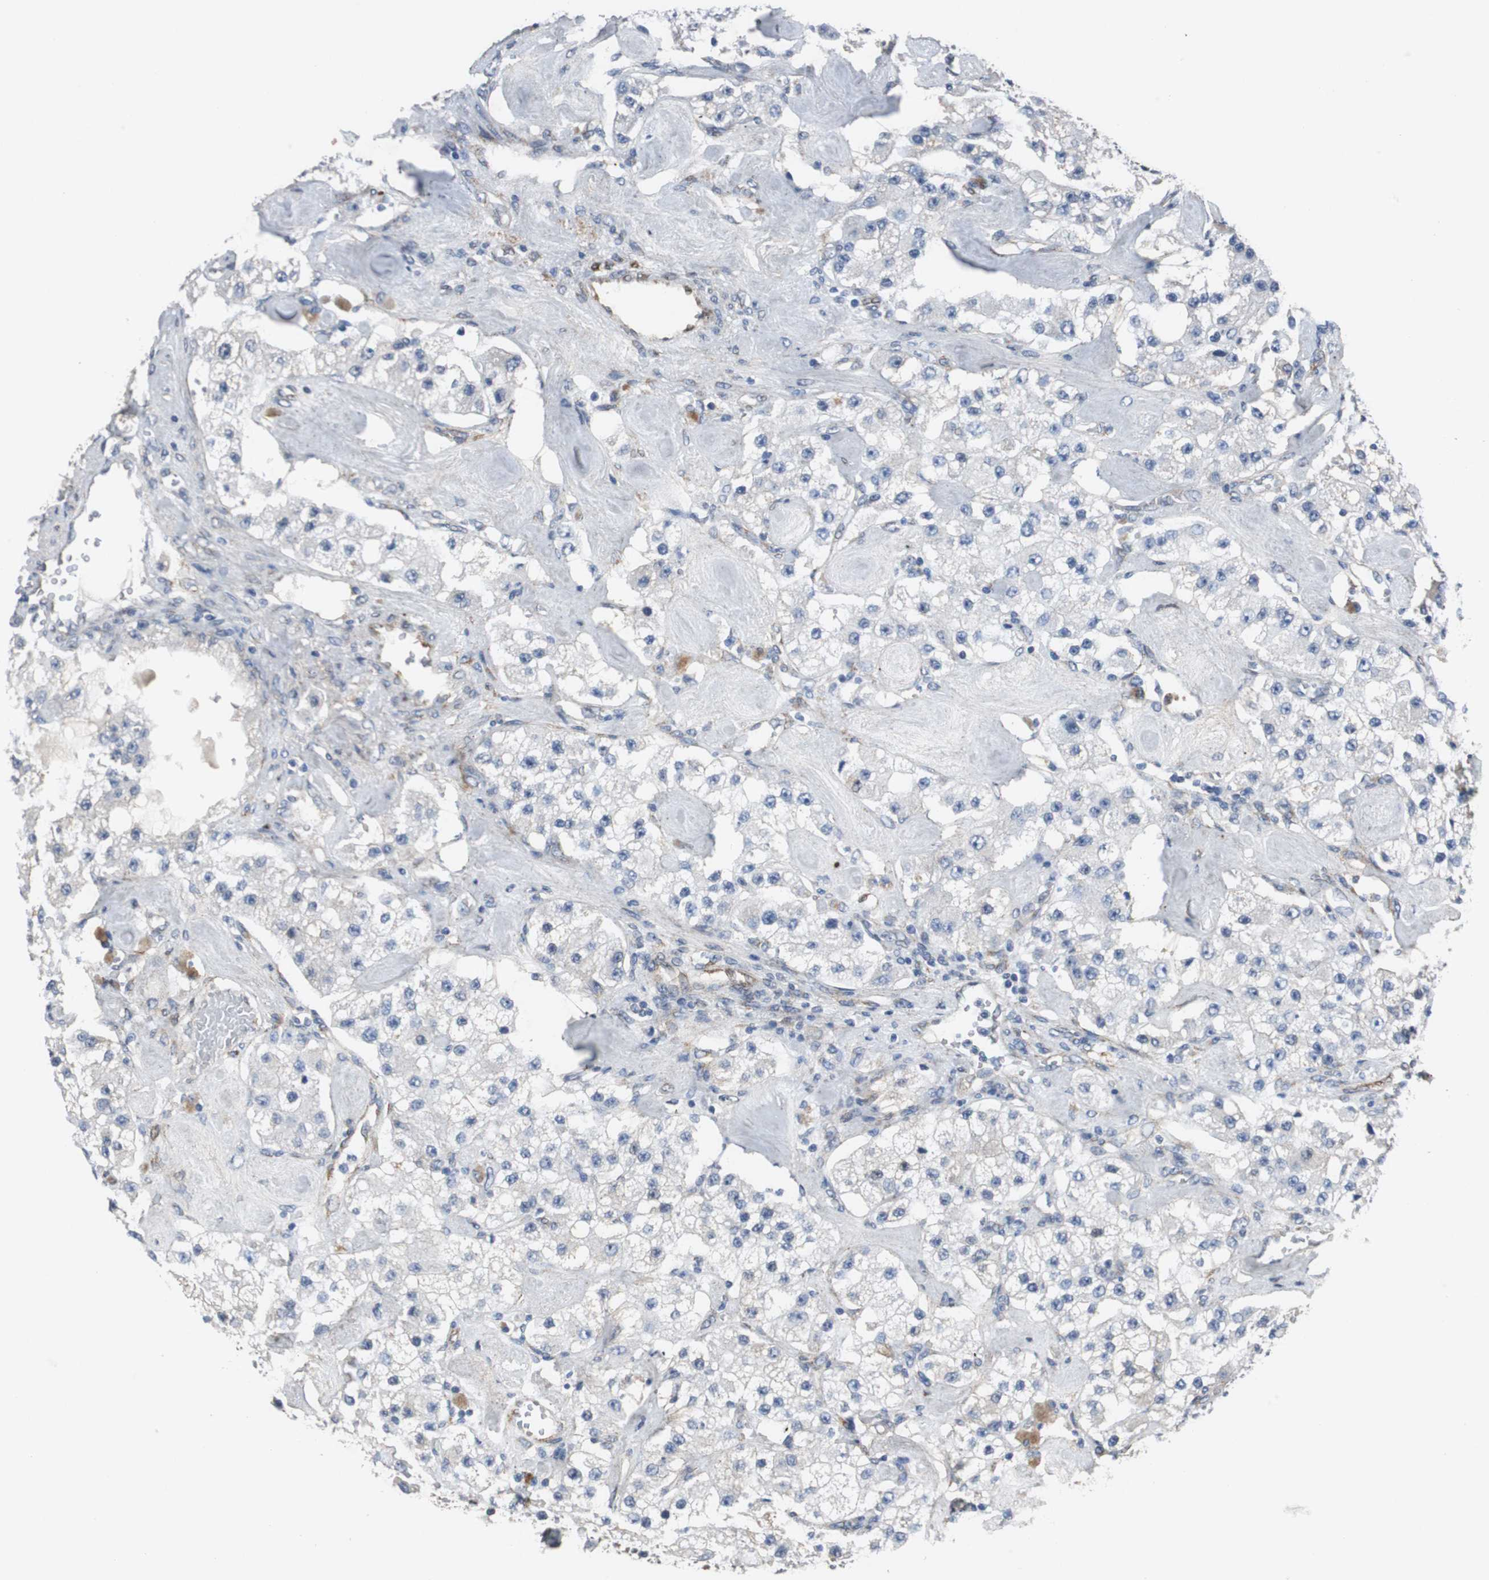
{"staining": {"intensity": "negative", "quantity": "none", "location": "none"}, "tissue": "carcinoid", "cell_type": "Tumor cells", "image_type": "cancer", "snomed": [{"axis": "morphology", "description": "Carcinoid, malignant, NOS"}, {"axis": "topography", "description": "Pancreas"}], "caption": "IHC of human carcinoid exhibits no positivity in tumor cells.", "gene": "ISCU", "patient": {"sex": "male", "age": 41}}